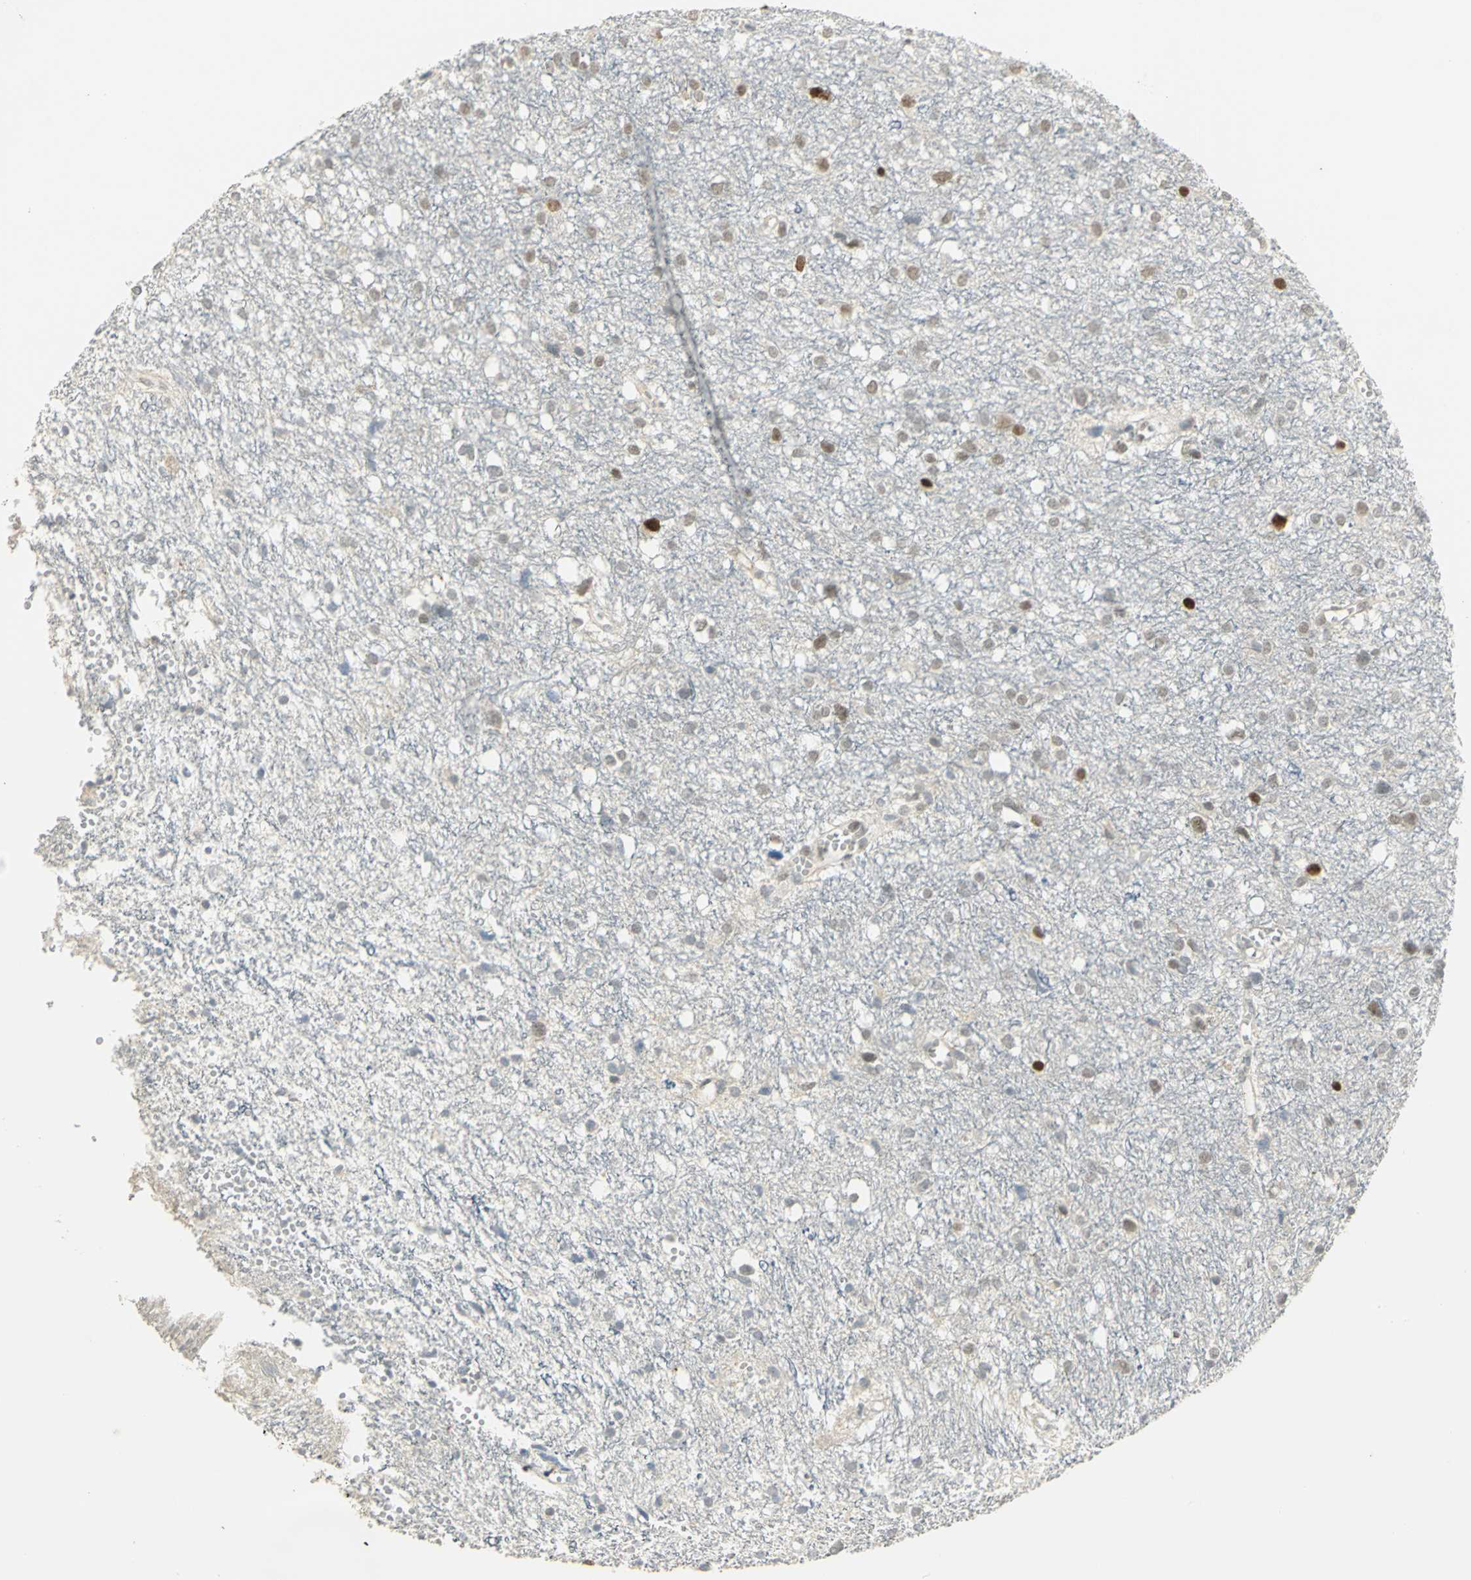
{"staining": {"intensity": "strong", "quantity": "<25%", "location": "nuclear"}, "tissue": "glioma", "cell_type": "Tumor cells", "image_type": "cancer", "snomed": [{"axis": "morphology", "description": "Glioma, malignant, High grade"}, {"axis": "topography", "description": "Brain"}], "caption": "Immunohistochemical staining of glioma shows strong nuclear protein positivity in approximately <25% of tumor cells.", "gene": "AK6", "patient": {"sex": "female", "age": 59}}